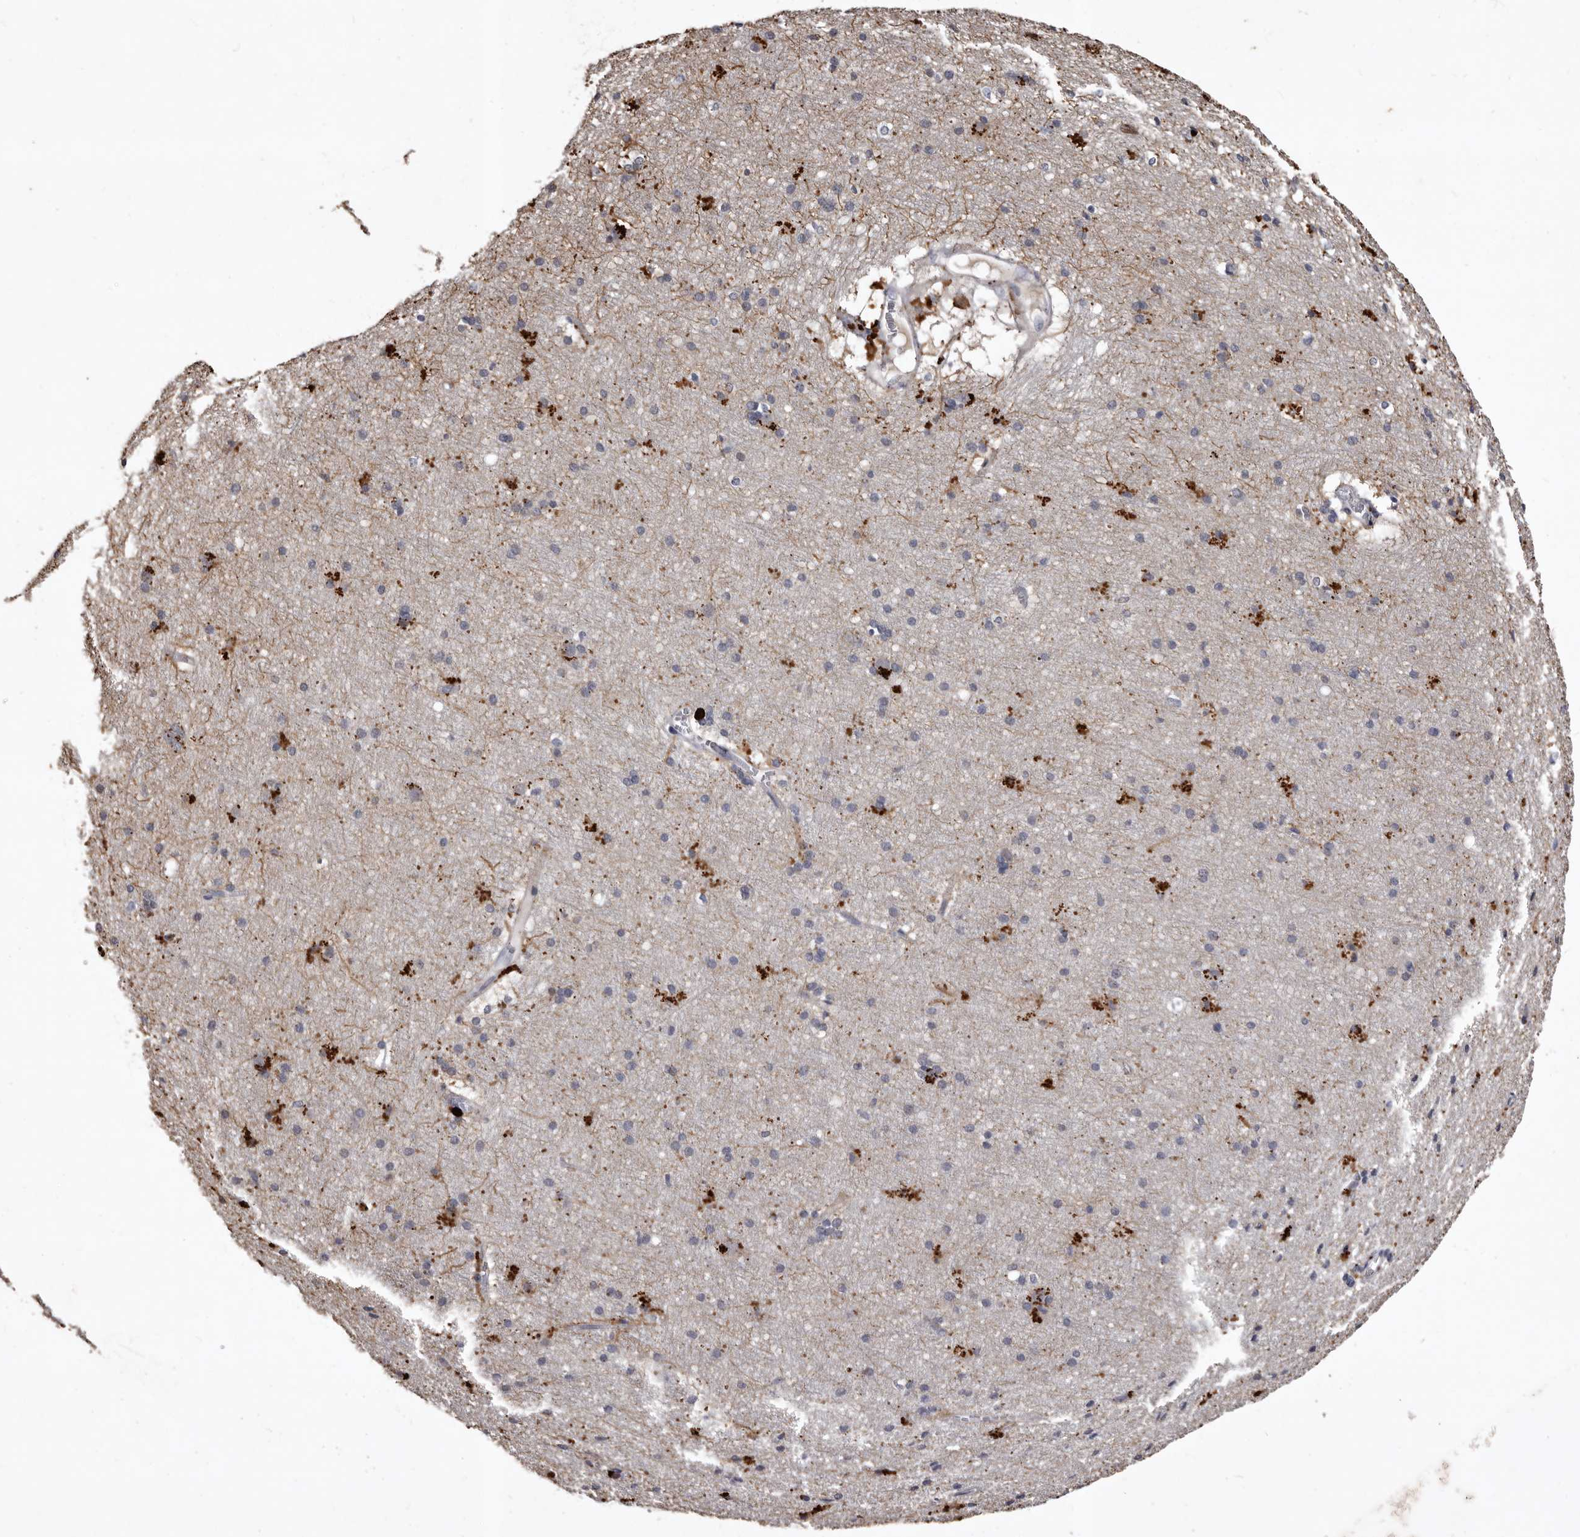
{"staining": {"intensity": "negative", "quantity": "none", "location": "none"}, "tissue": "cerebral cortex", "cell_type": "Endothelial cells", "image_type": "normal", "snomed": [{"axis": "morphology", "description": "Normal tissue, NOS"}, {"axis": "topography", "description": "Cerebral cortex"}], "caption": "This is a histopathology image of immunohistochemistry staining of unremarkable cerebral cortex, which shows no positivity in endothelial cells.", "gene": "SLC10A4", "patient": {"sex": "male", "age": 54}}